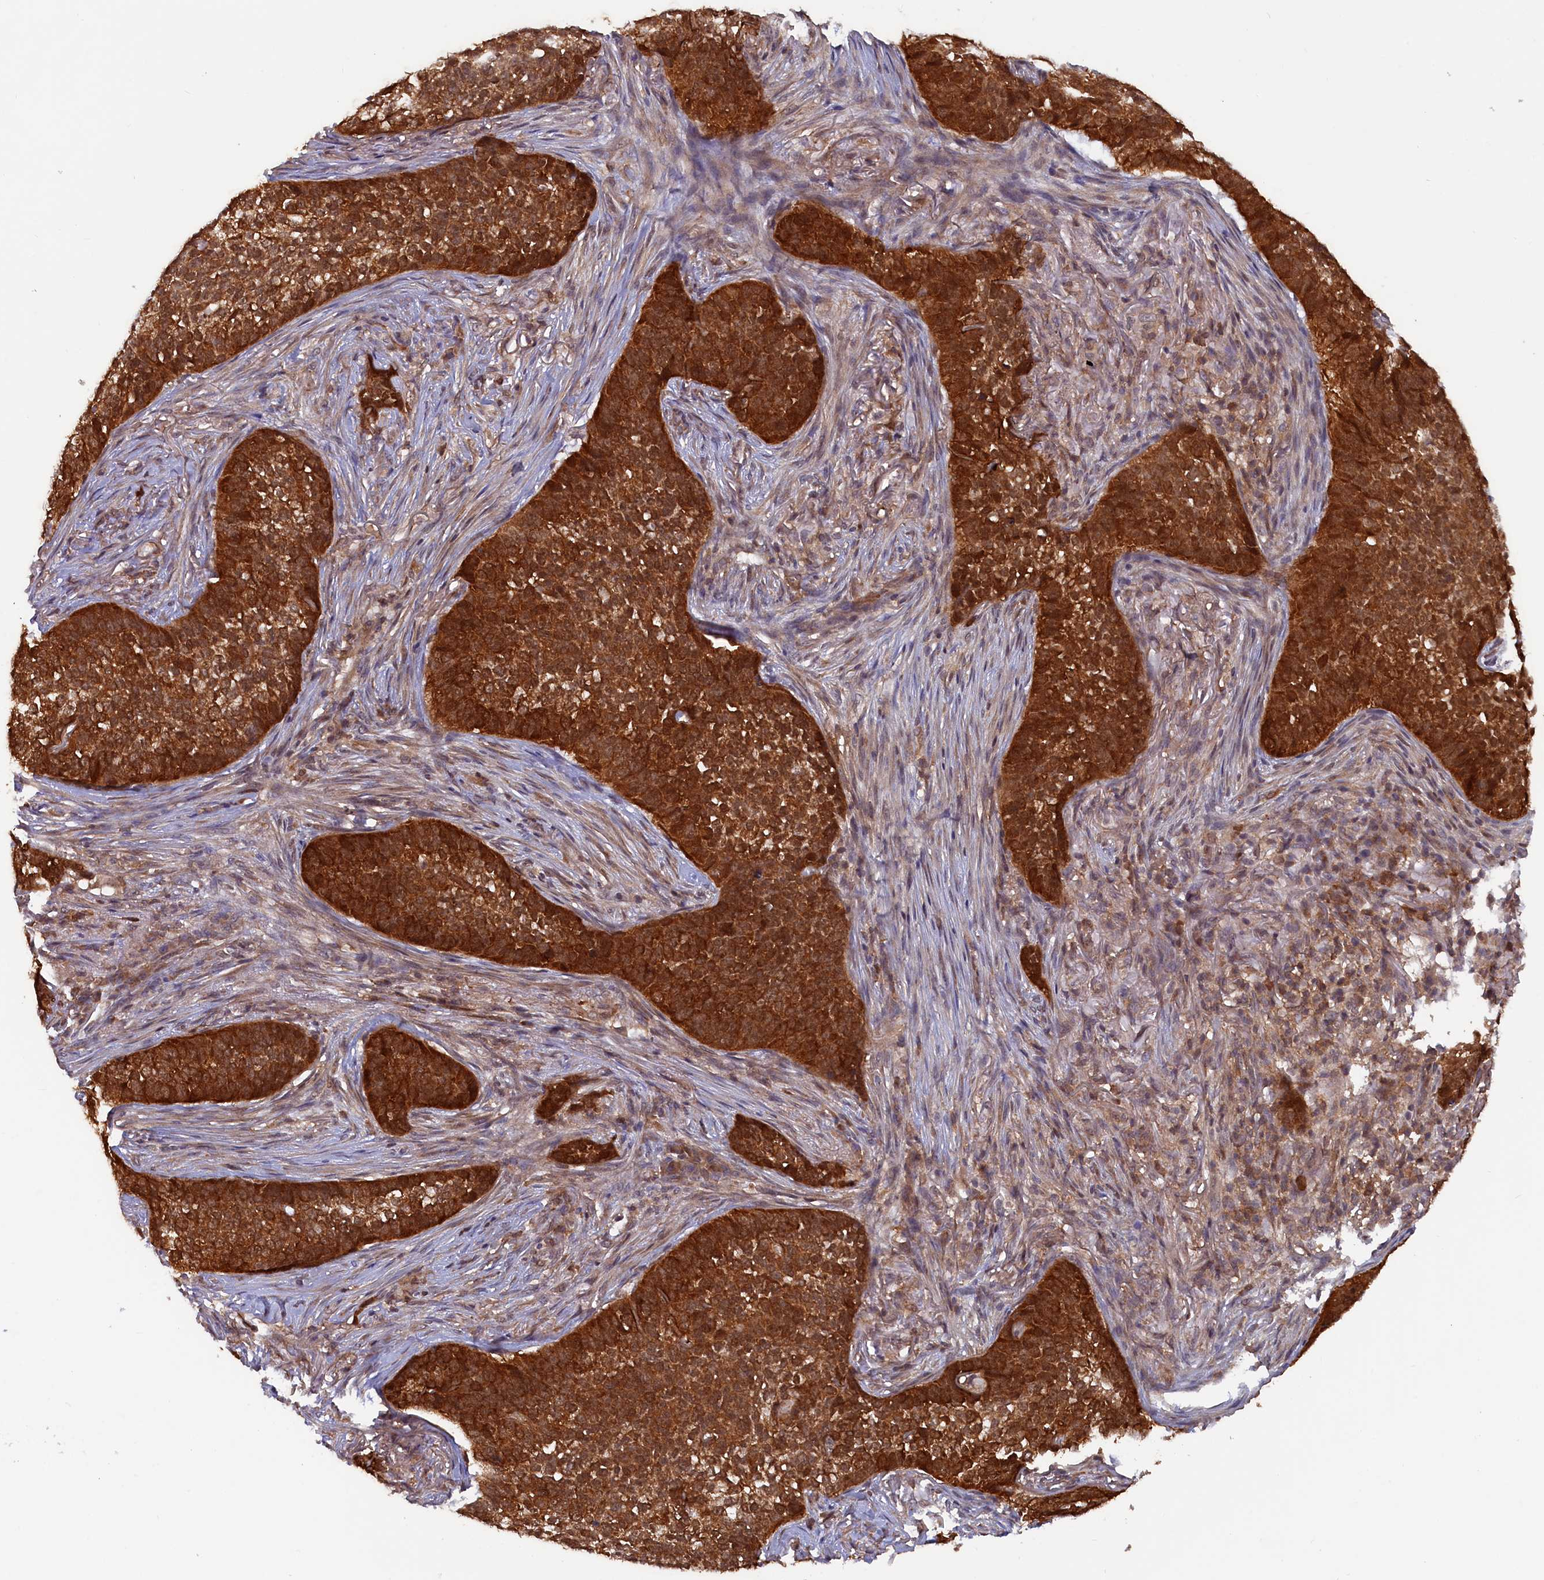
{"staining": {"intensity": "strong", "quantity": ">75%", "location": "cytoplasmic/membranous,nuclear"}, "tissue": "skin cancer", "cell_type": "Tumor cells", "image_type": "cancer", "snomed": [{"axis": "morphology", "description": "Basal cell carcinoma"}, {"axis": "topography", "description": "Skin"}], "caption": "Immunohistochemical staining of skin cancer (basal cell carcinoma) shows high levels of strong cytoplasmic/membranous and nuclear protein positivity in about >75% of tumor cells.", "gene": "JPT2", "patient": {"sex": "male", "age": 85}}